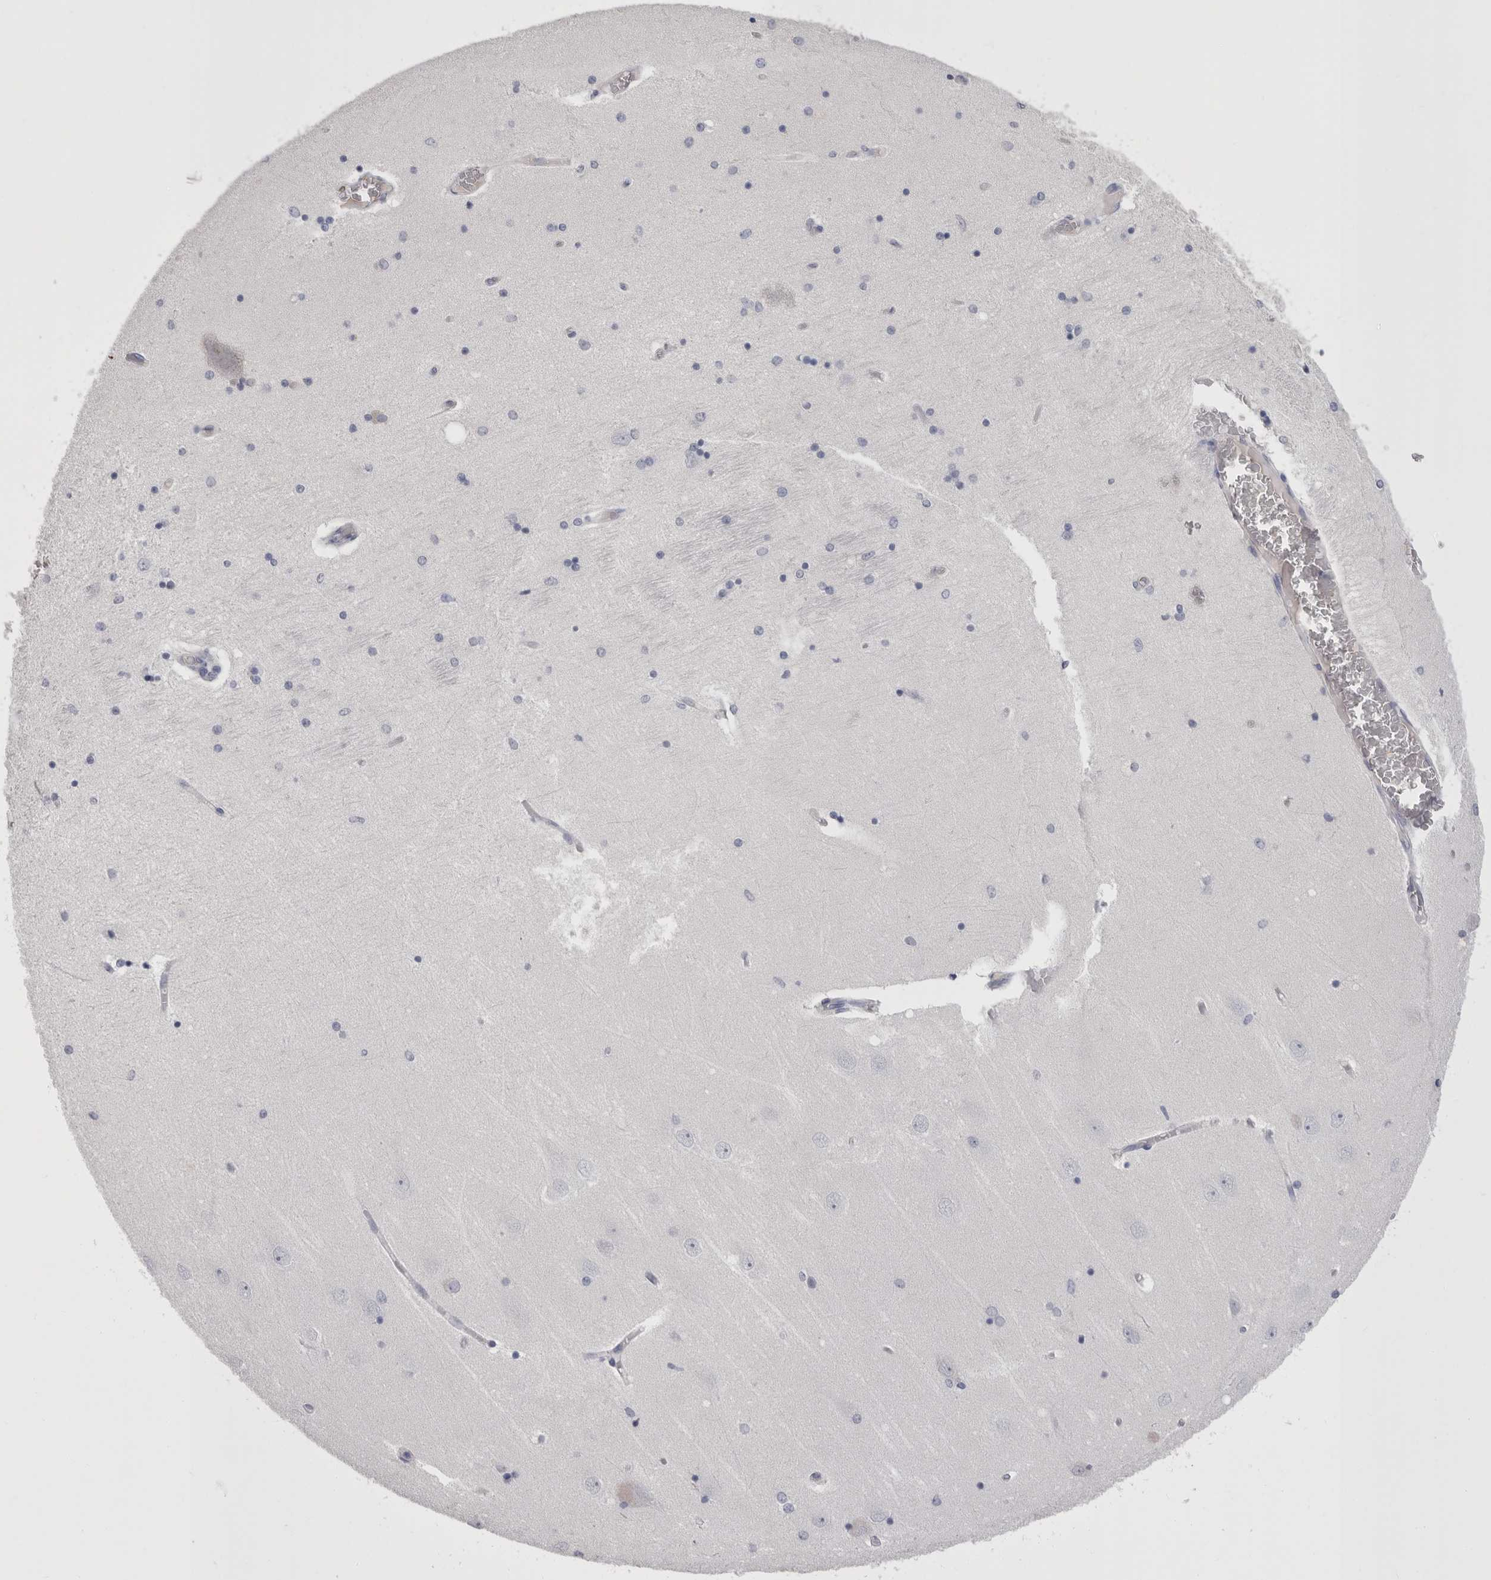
{"staining": {"intensity": "negative", "quantity": "none", "location": "none"}, "tissue": "hippocampus", "cell_type": "Glial cells", "image_type": "normal", "snomed": [{"axis": "morphology", "description": "Normal tissue, NOS"}, {"axis": "topography", "description": "Hippocampus"}], "caption": "Immunohistochemistry micrograph of normal hippocampus: human hippocampus stained with DAB (3,3'-diaminobenzidine) reveals no significant protein positivity in glial cells.", "gene": "CDHR5", "patient": {"sex": "female", "age": 54}}